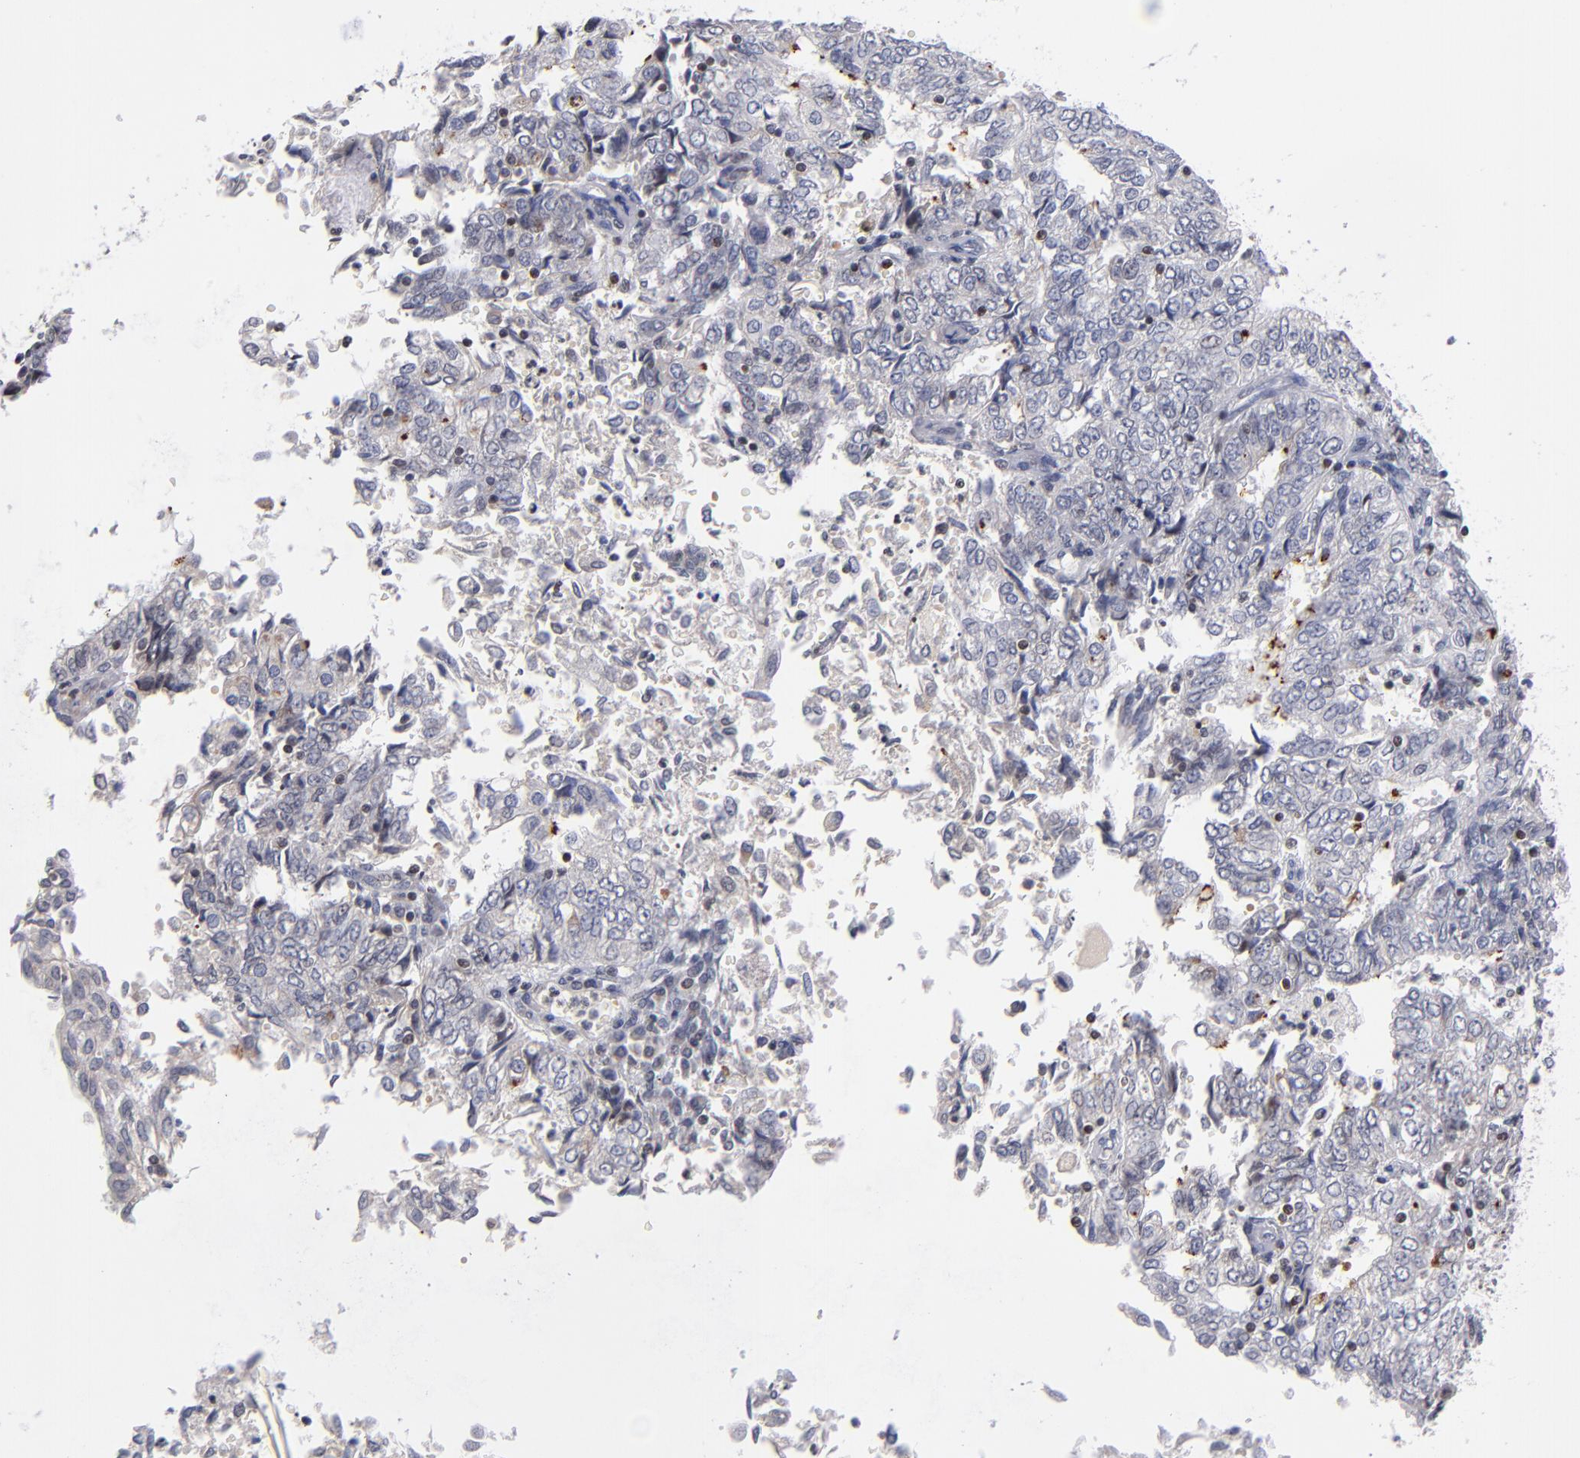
{"staining": {"intensity": "moderate", "quantity": "<25%", "location": "nuclear"}, "tissue": "endometrial cancer", "cell_type": "Tumor cells", "image_type": "cancer", "snomed": [{"axis": "morphology", "description": "Adenocarcinoma, NOS"}, {"axis": "topography", "description": "Endometrium"}], "caption": "Protein expression by immunohistochemistry (IHC) reveals moderate nuclear staining in about <25% of tumor cells in endometrial adenocarcinoma. (DAB IHC, brown staining for protein, blue staining for nuclei).", "gene": "ODF2", "patient": {"sex": "female", "age": 69}}